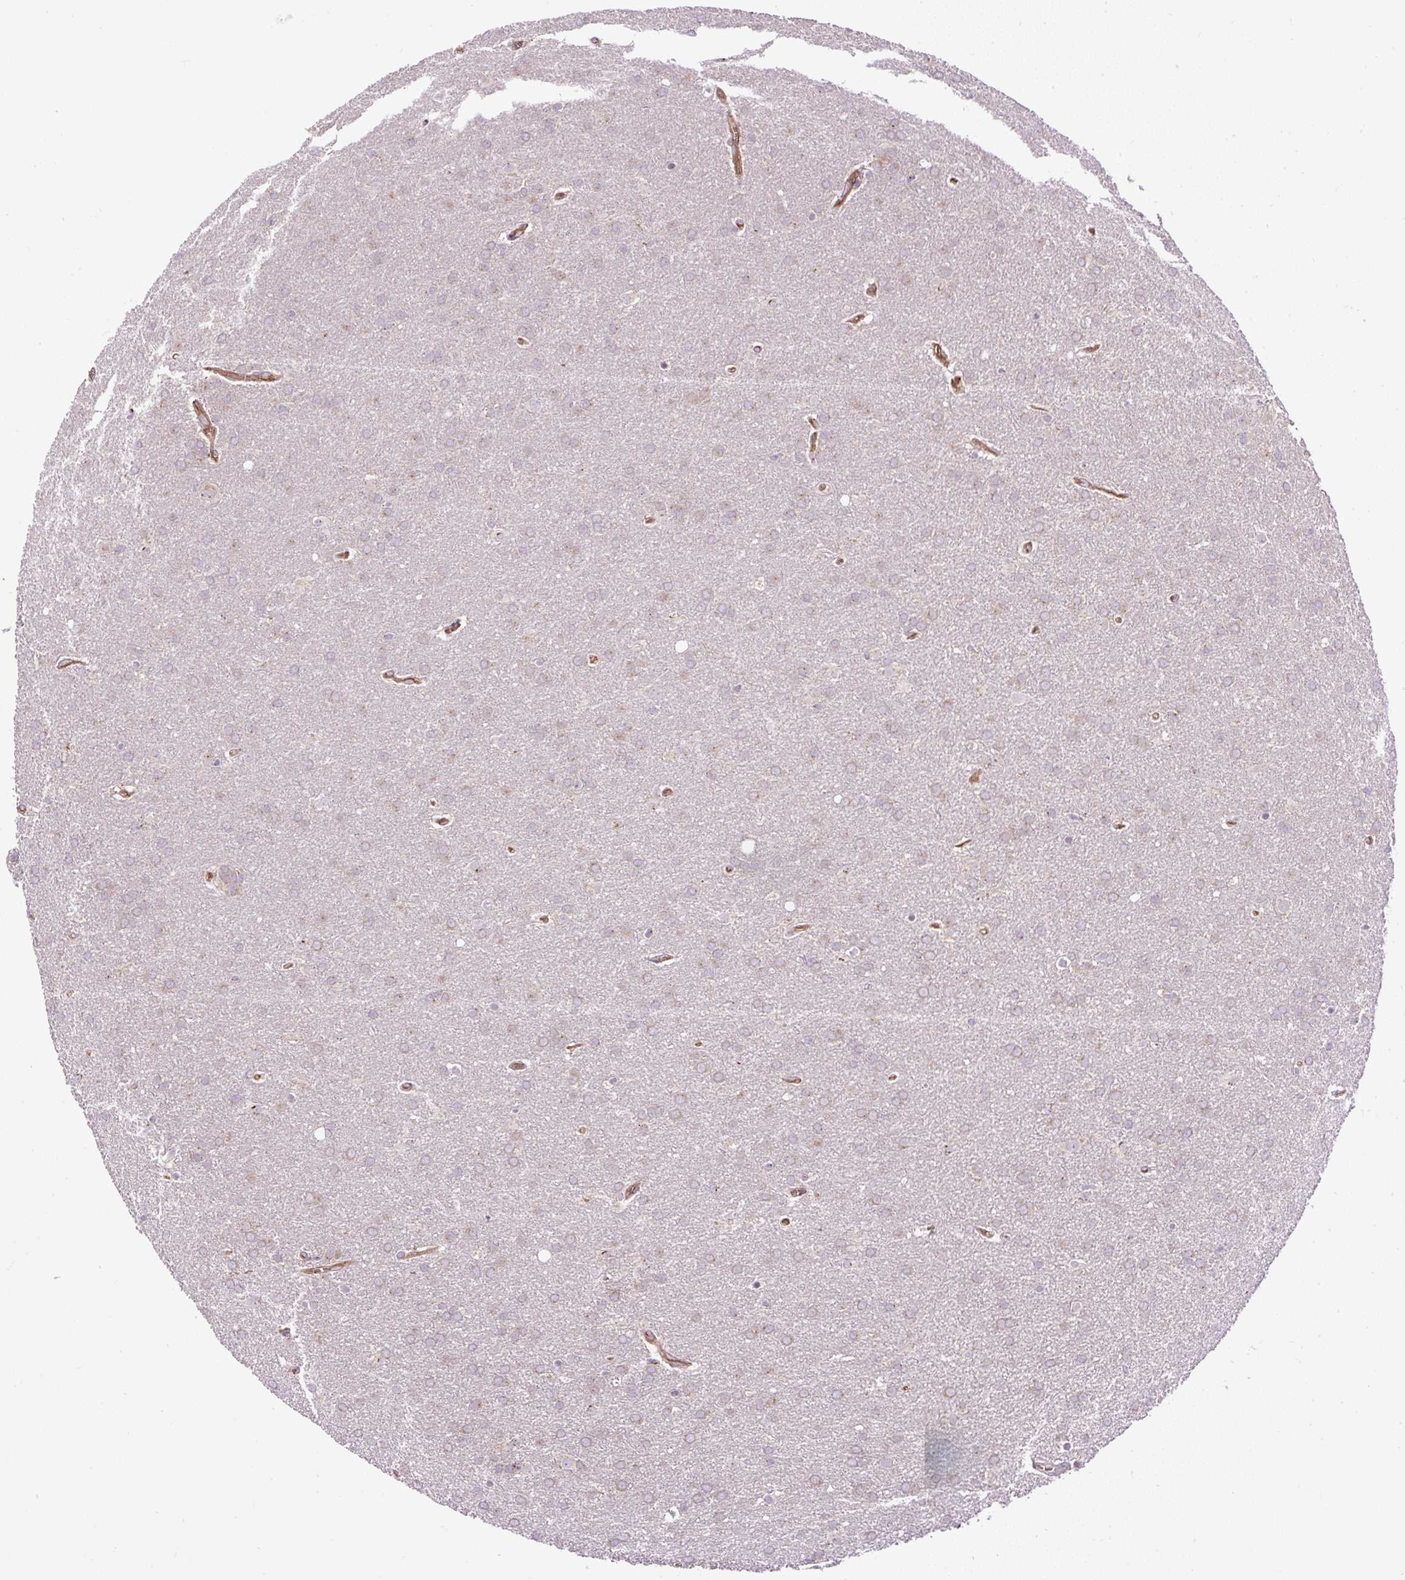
{"staining": {"intensity": "weak", "quantity": "25%-75%", "location": "cytoplasmic/membranous"}, "tissue": "glioma", "cell_type": "Tumor cells", "image_type": "cancer", "snomed": [{"axis": "morphology", "description": "Glioma, malignant, Low grade"}, {"axis": "topography", "description": "Brain"}], "caption": "Immunohistochemistry staining of glioma, which demonstrates low levels of weak cytoplasmic/membranous staining in about 25%-75% of tumor cells indicating weak cytoplasmic/membranous protein positivity. The staining was performed using DAB (brown) for protein detection and nuclei were counterstained in hematoxylin (blue).", "gene": "ZNF547", "patient": {"sex": "female", "age": 32}}